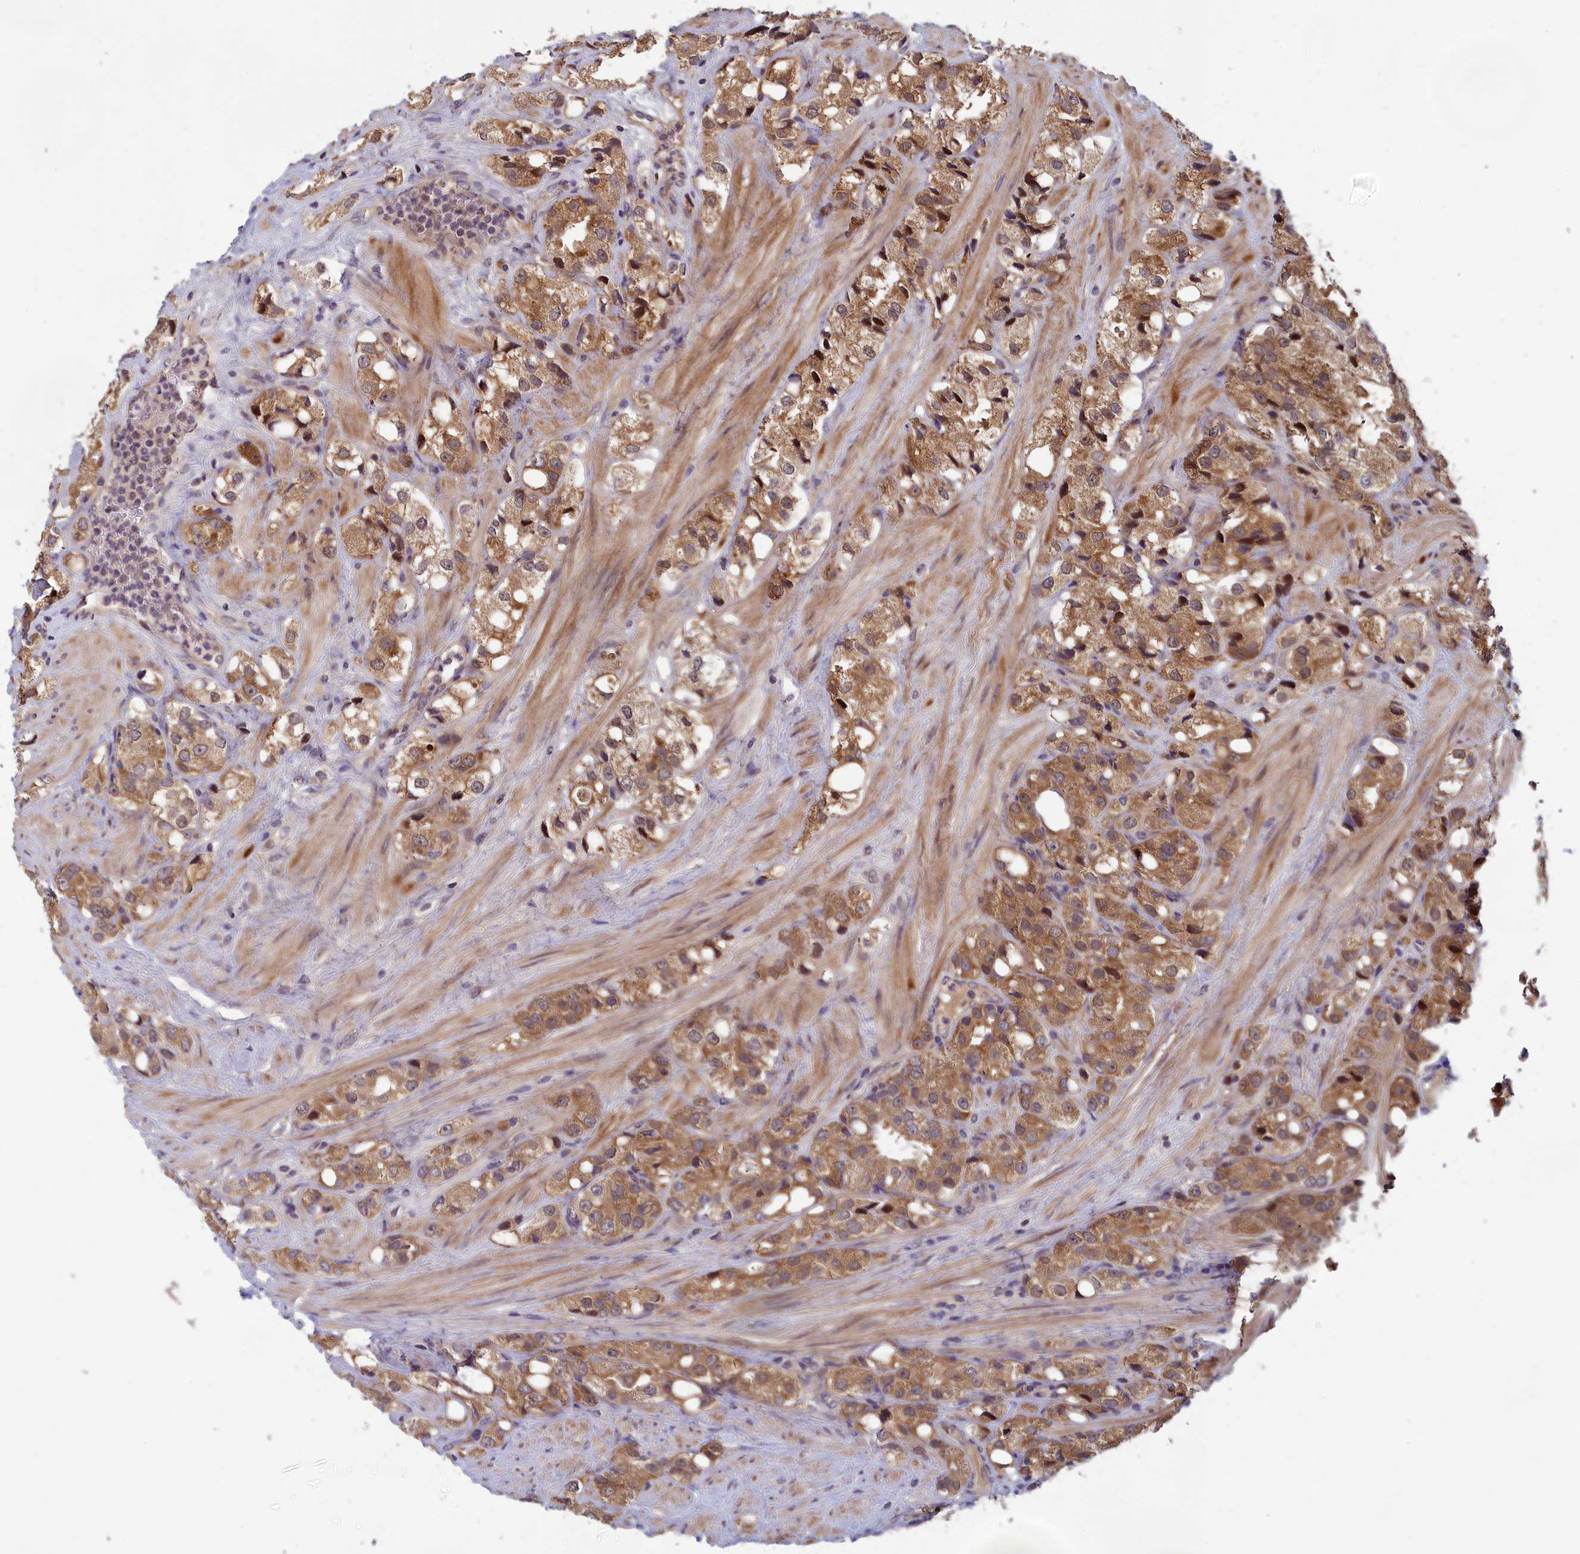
{"staining": {"intensity": "moderate", "quantity": ">75%", "location": "cytoplasmic/membranous"}, "tissue": "prostate cancer", "cell_type": "Tumor cells", "image_type": "cancer", "snomed": [{"axis": "morphology", "description": "Adenocarcinoma, NOS"}, {"axis": "topography", "description": "Prostate"}], "caption": "There is medium levels of moderate cytoplasmic/membranous positivity in tumor cells of adenocarcinoma (prostate), as demonstrated by immunohistochemical staining (brown color).", "gene": "CCDC15", "patient": {"sex": "male", "age": 79}}